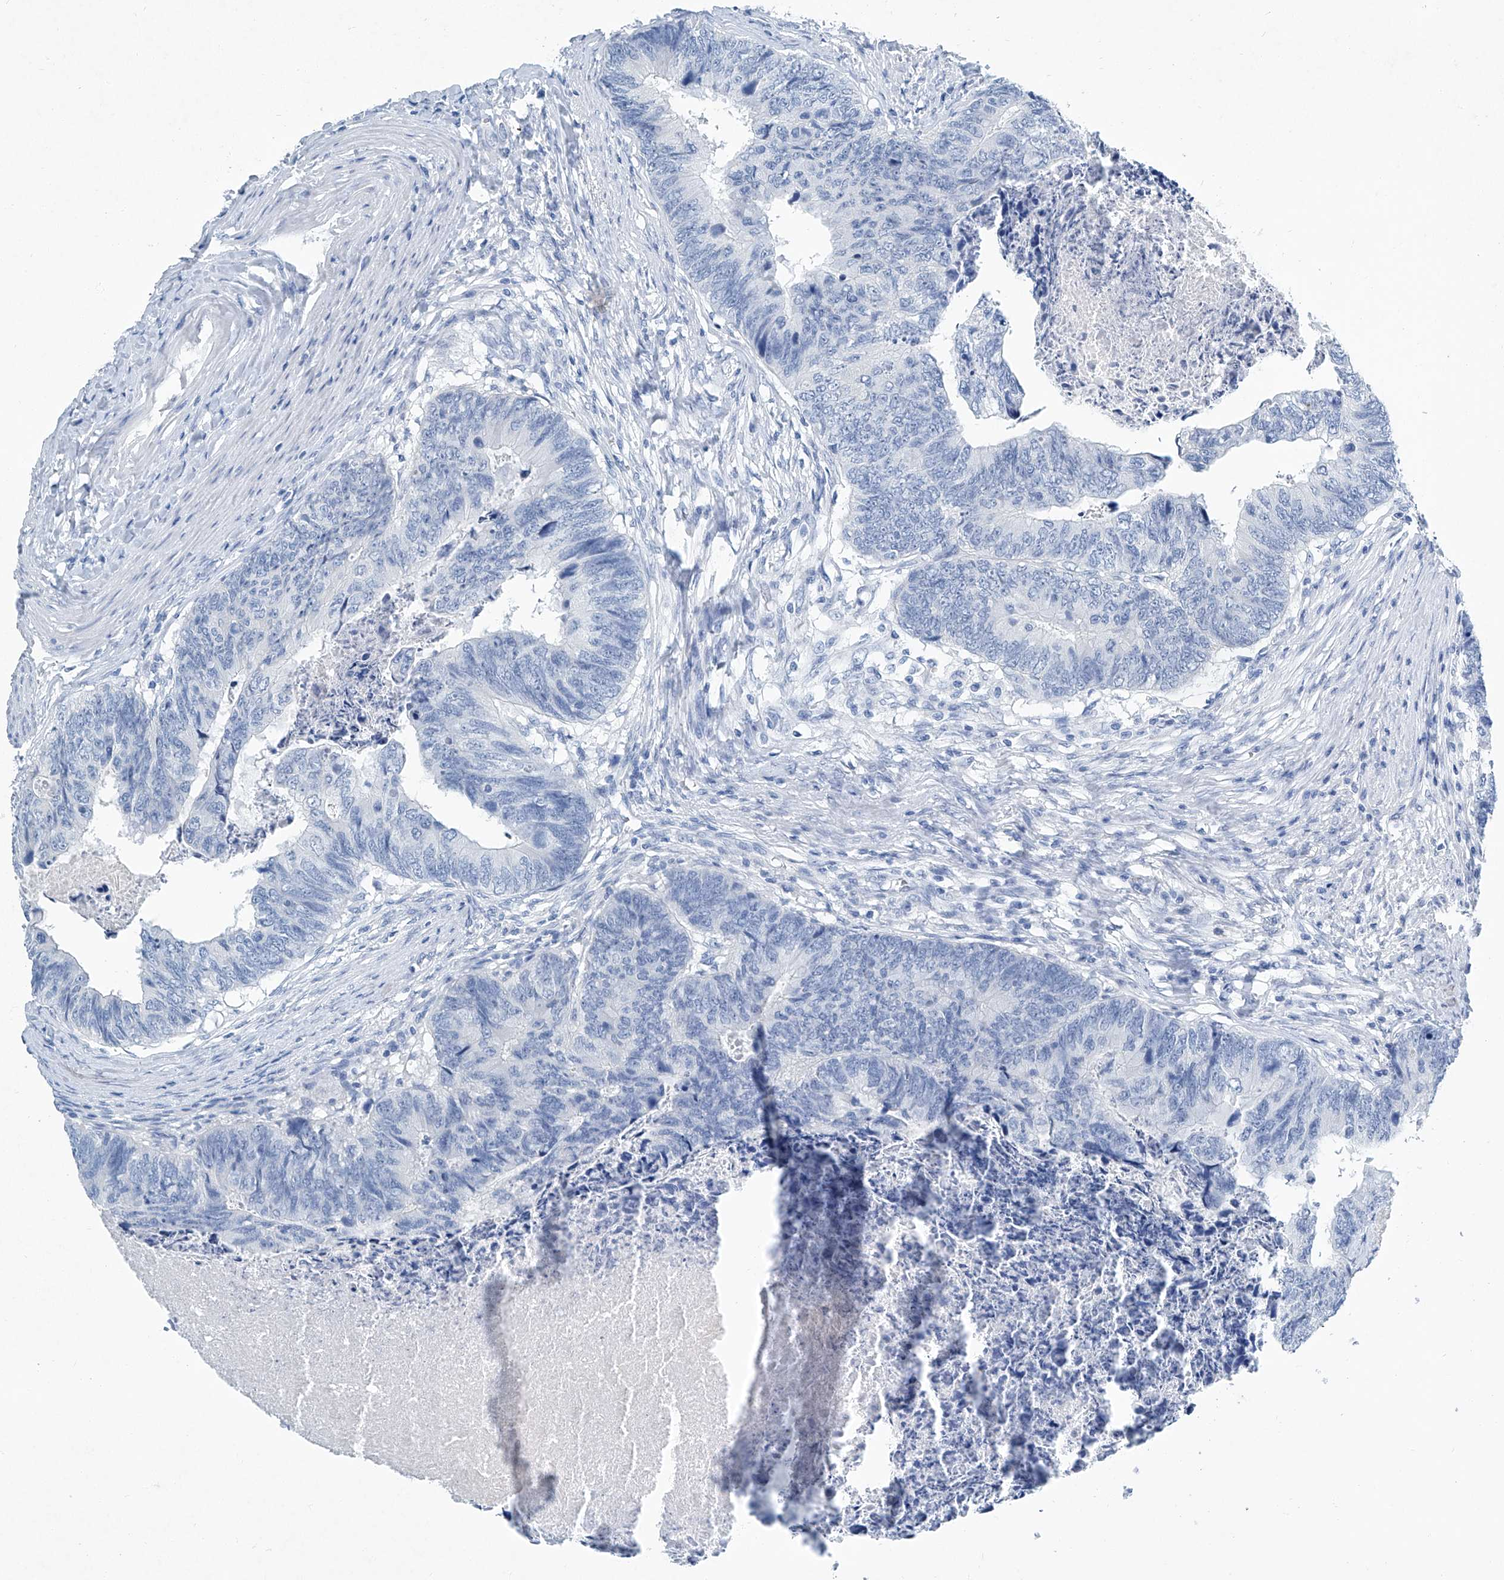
{"staining": {"intensity": "negative", "quantity": "none", "location": "none"}, "tissue": "colorectal cancer", "cell_type": "Tumor cells", "image_type": "cancer", "snomed": [{"axis": "morphology", "description": "Adenocarcinoma, NOS"}, {"axis": "topography", "description": "Colon"}], "caption": "Tumor cells show no significant protein staining in colorectal adenocarcinoma. The staining is performed using DAB brown chromogen with nuclei counter-stained in using hematoxylin.", "gene": "CYP2A7", "patient": {"sex": "female", "age": 67}}